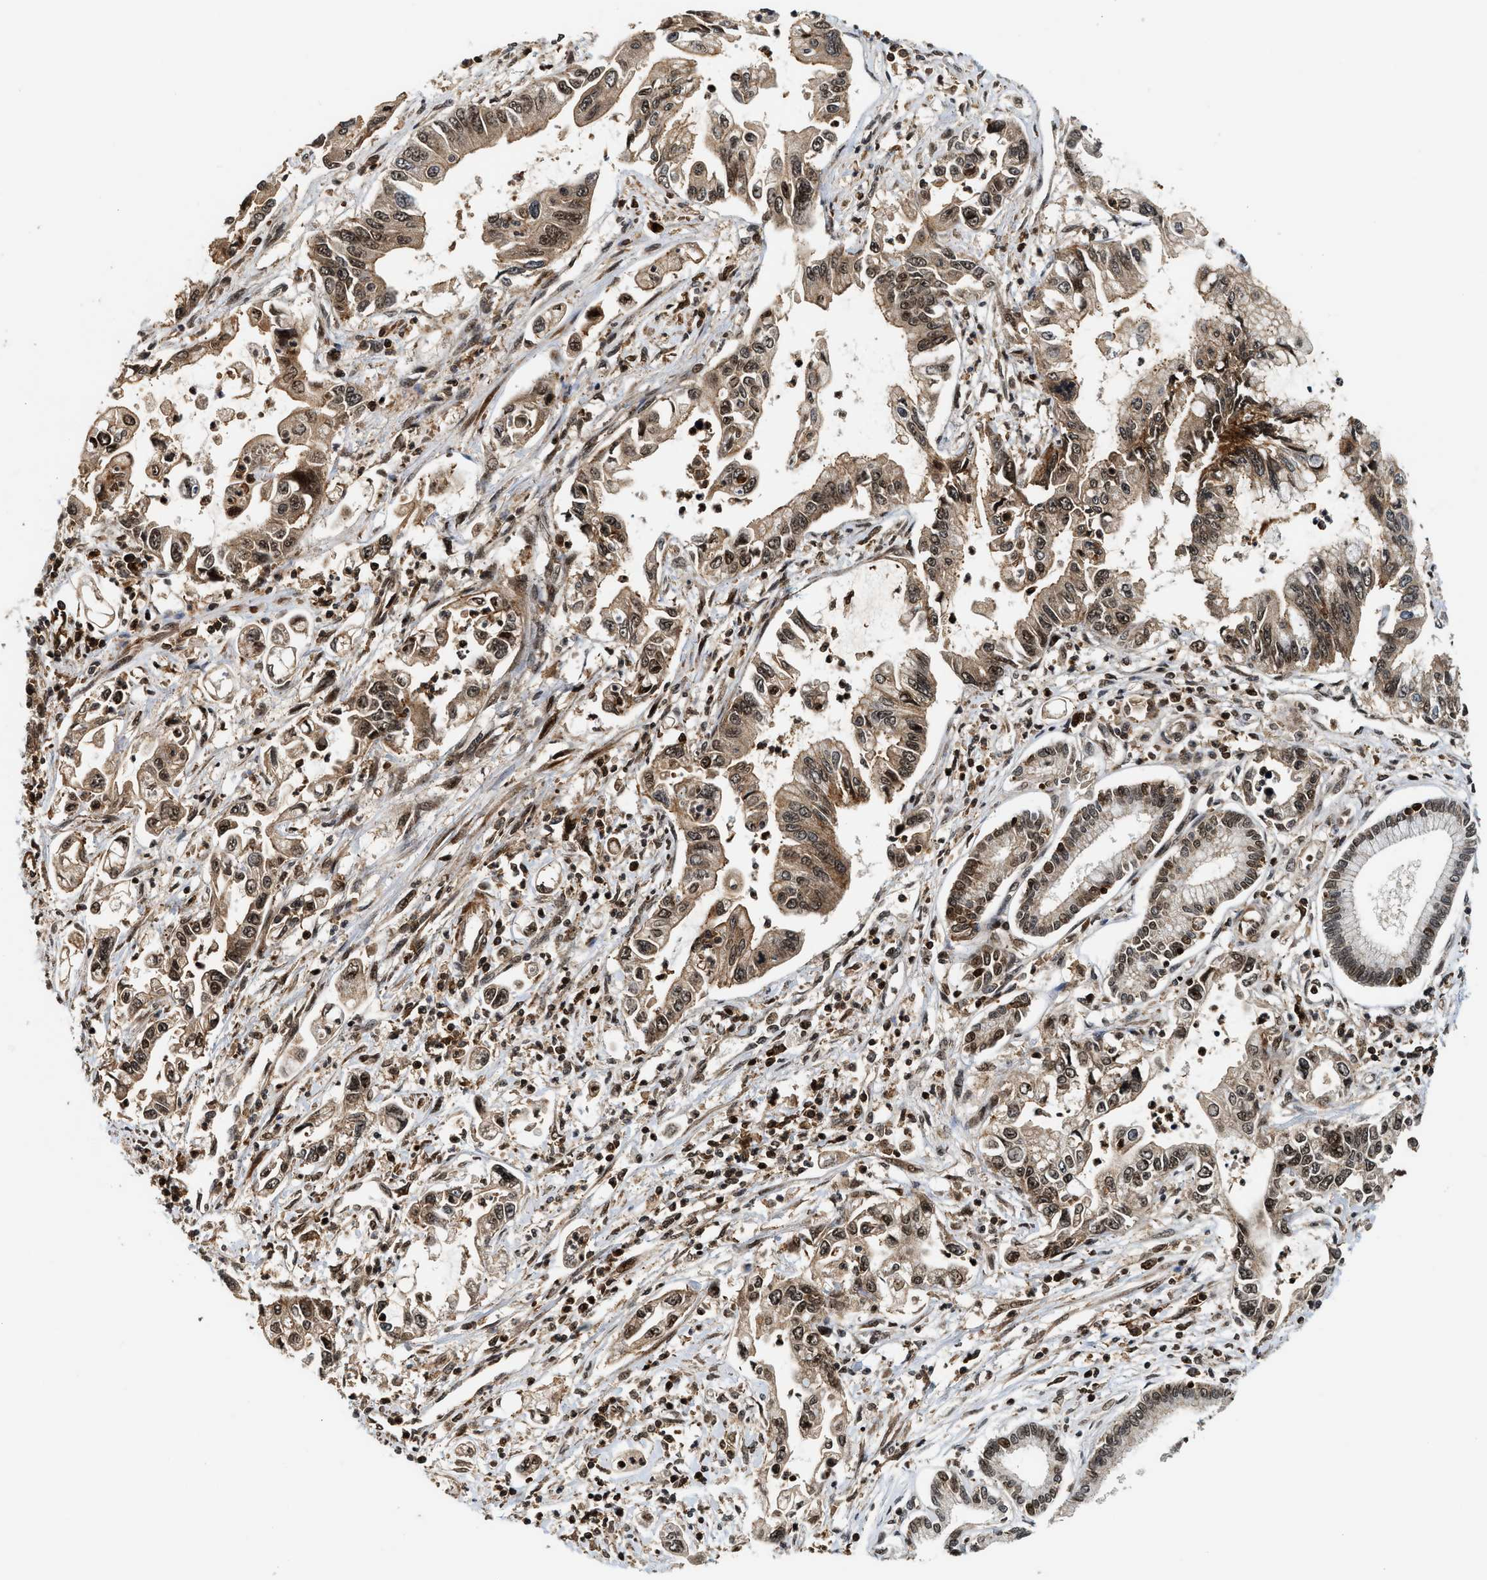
{"staining": {"intensity": "moderate", "quantity": ">75%", "location": "cytoplasmic/membranous,nuclear"}, "tissue": "pancreatic cancer", "cell_type": "Tumor cells", "image_type": "cancer", "snomed": [{"axis": "morphology", "description": "Adenocarcinoma, NOS"}, {"axis": "topography", "description": "Pancreas"}], "caption": "Immunohistochemistry (IHC) (DAB) staining of human pancreatic cancer shows moderate cytoplasmic/membranous and nuclear protein positivity in approximately >75% of tumor cells.", "gene": "MDM2", "patient": {"sex": "male", "age": 56}}